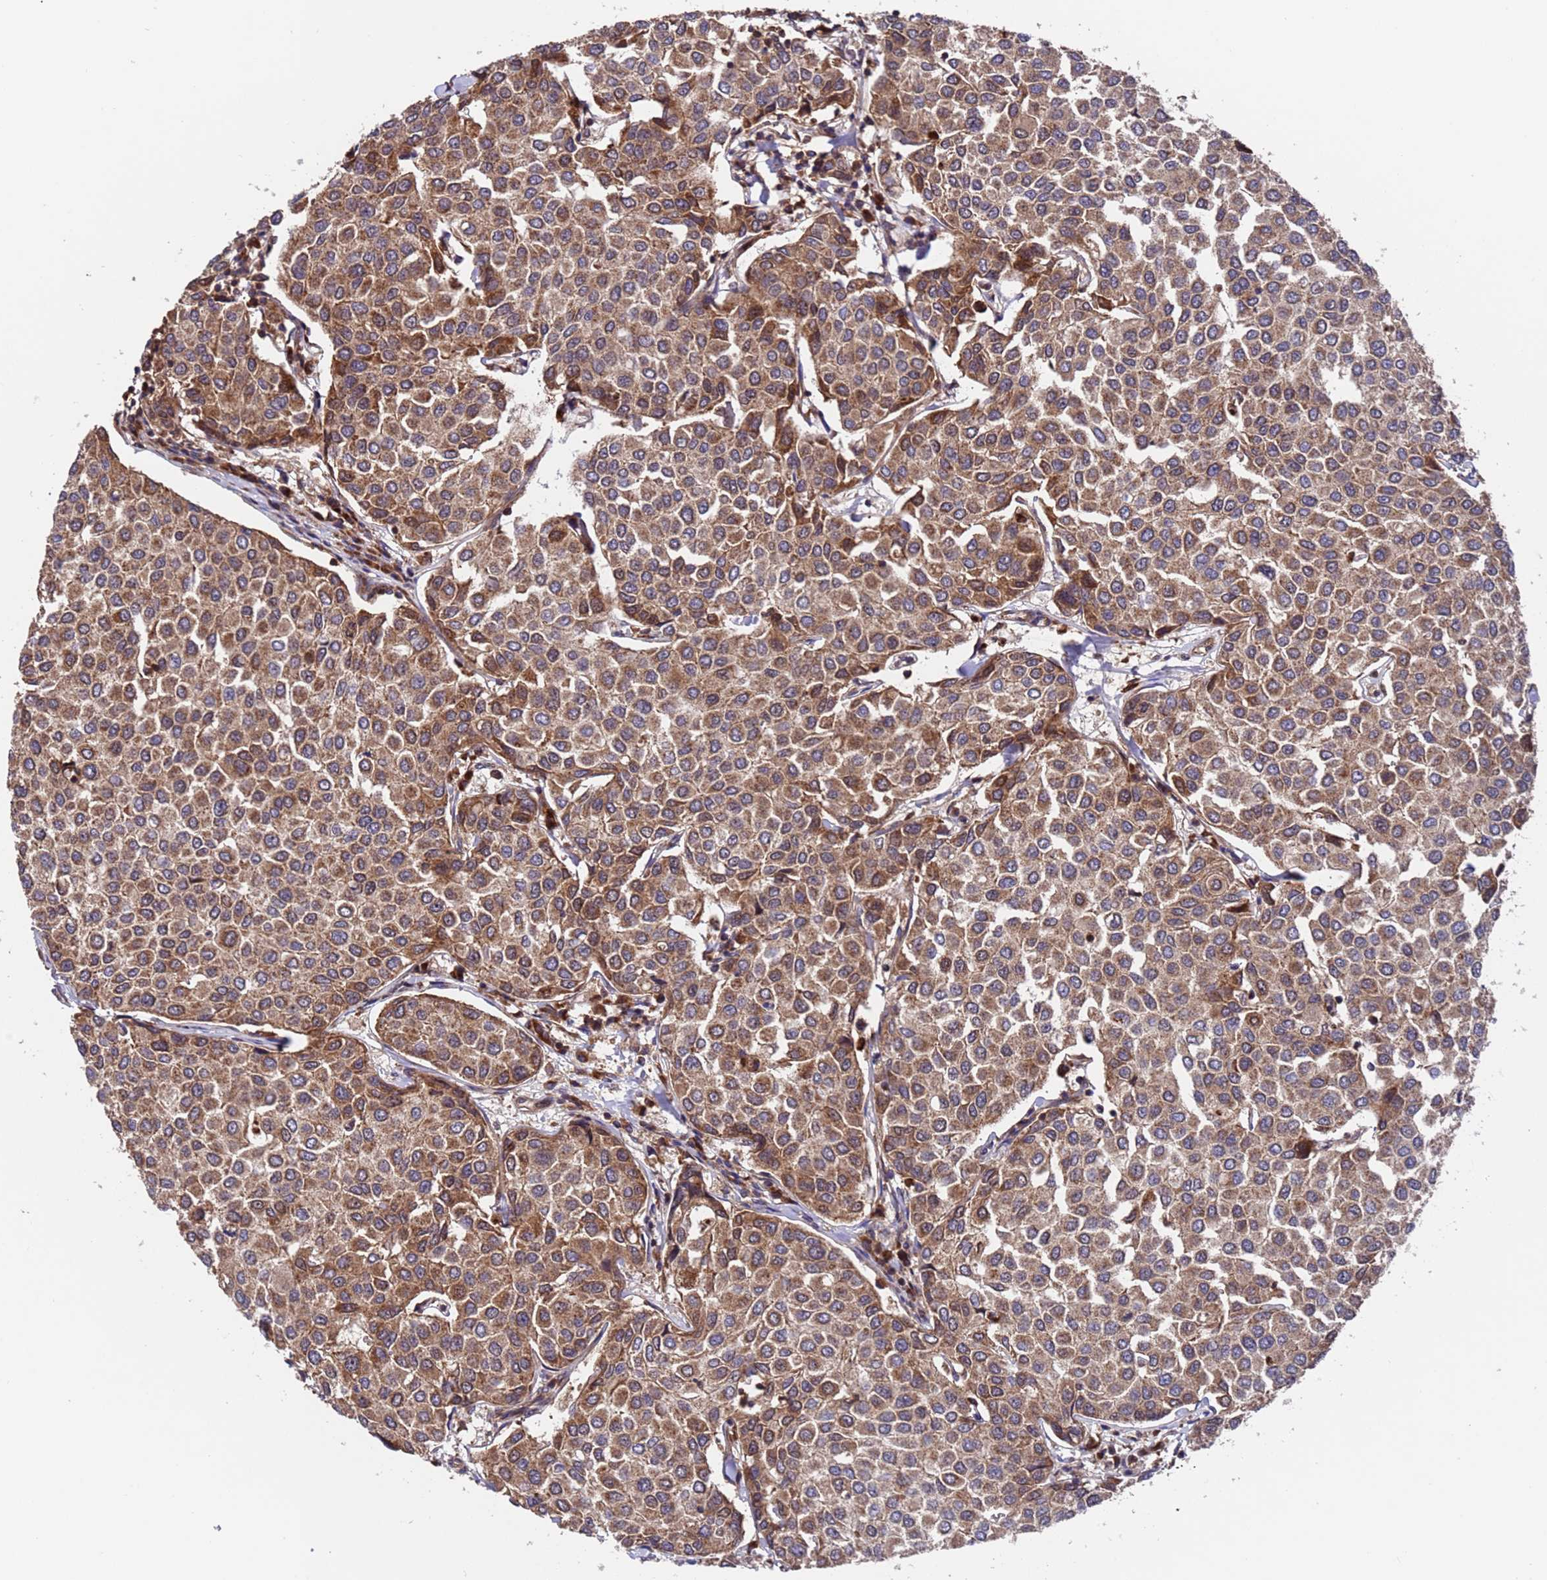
{"staining": {"intensity": "moderate", "quantity": ">75%", "location": "cytoplasmic/membranous"}, "tissue": "breast cancer", "cell_type": "Tumor cells", "image_type": "cancer", "snomed": [{"axis": "morphology", "description": "Duct carcinoma"}, {"axis": "topography", "description": "Breast"}], "caption": "Immunohistochemistry (IHC) image of human breast cancer stained for a protein (brown), which displays medium levels of moderate cytoplasmic/membranous staining in approximately >75% of tumor cells.", "gene": "TSR3", "patient": {"sex": "female", "age": 55}}